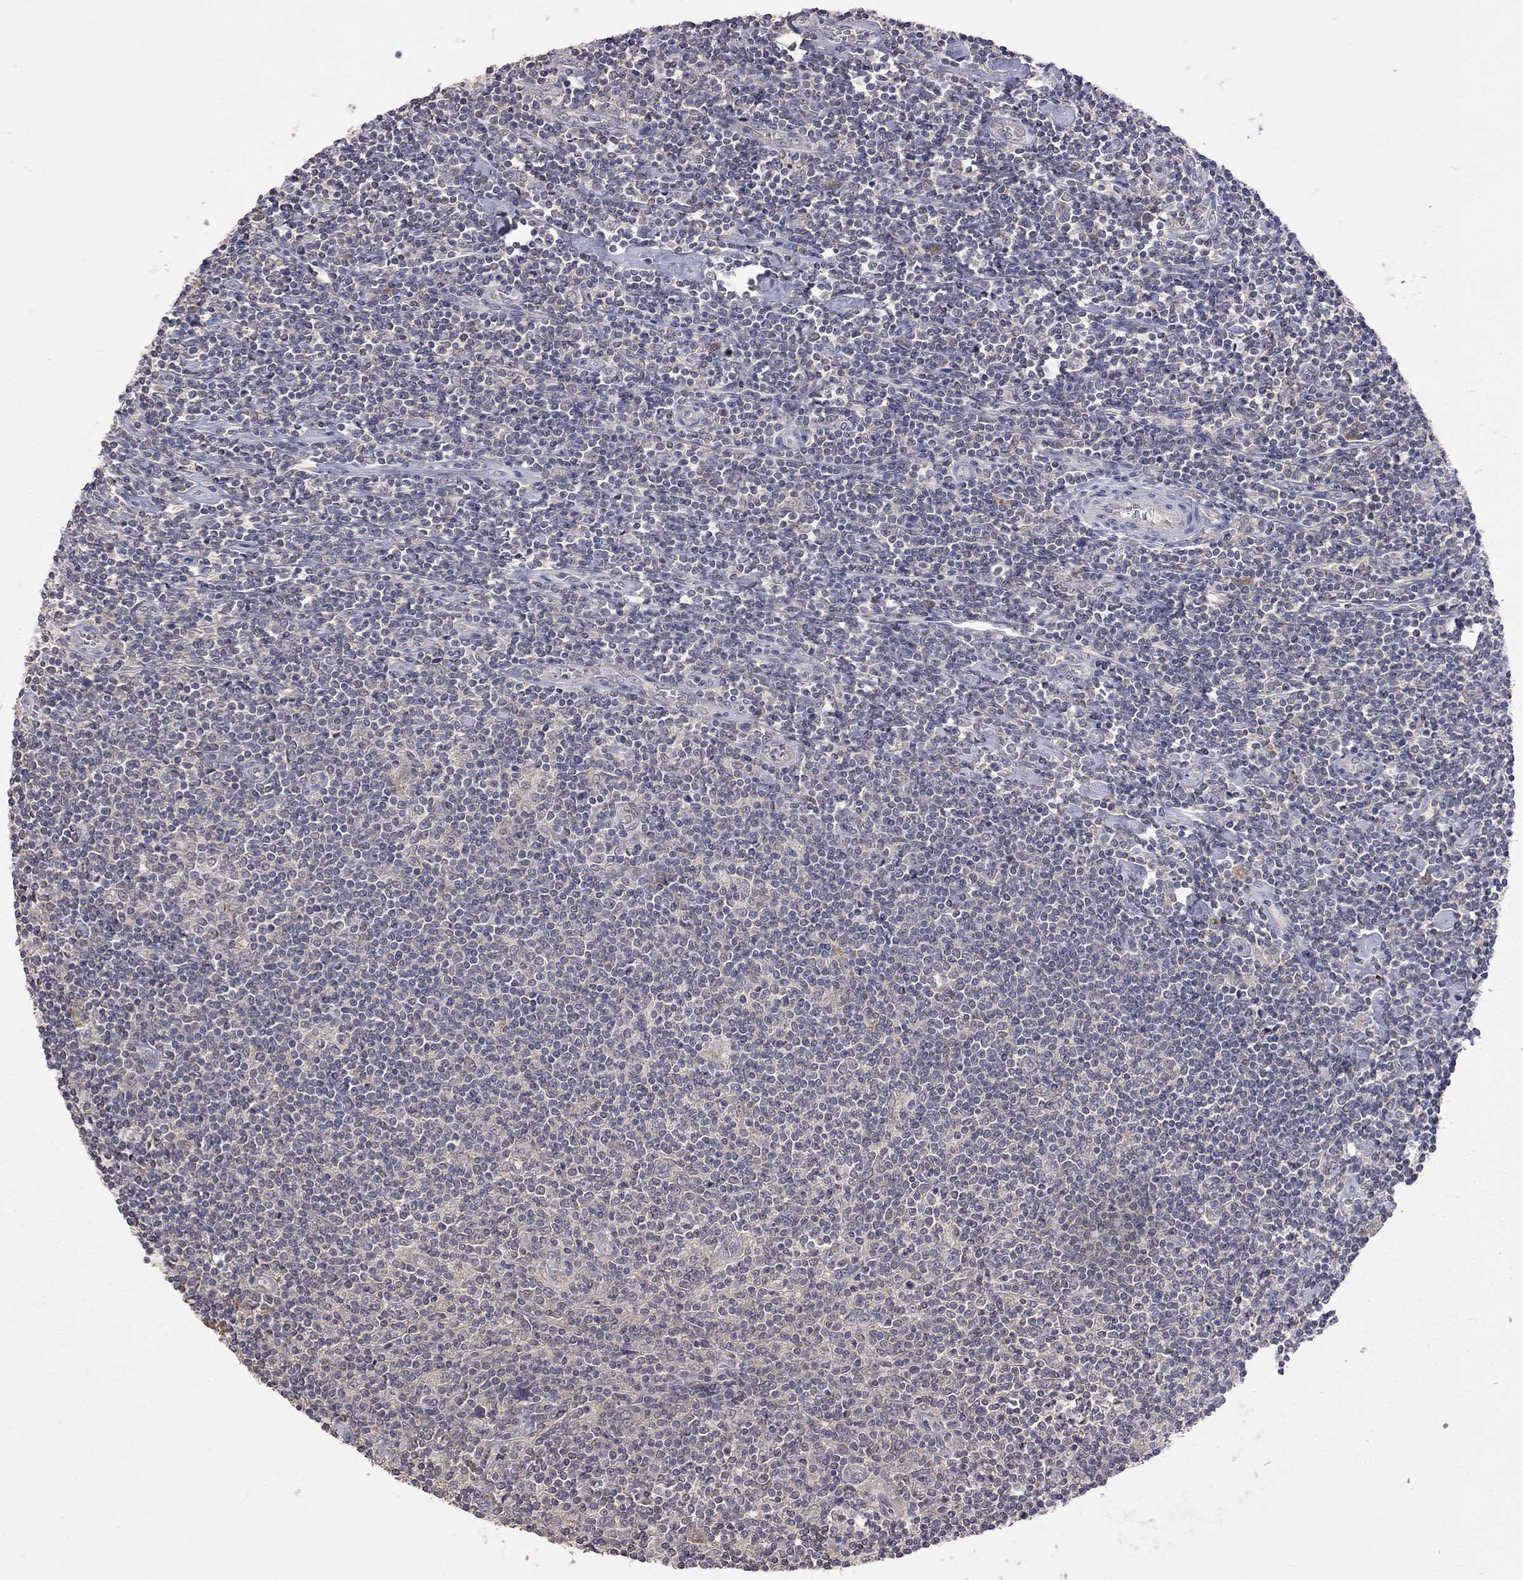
{"staining": {"intensity": "negative", "quantity": "none", "location": "none"}, "tissue": "lymphoma", "cell_type": "Tumor cells", "image_type": "cancer", "snomed": [{"axis": "morphology", "description": "Hodgkin's disease, NOS"}, {"axis": "topography", "description": "Lymph node"}], "caption": "High magnification brightfield microscopy of Hodgkin's disease stained with DAB (3,3'-diaminobenzidine) (brown) and counterstained with hematoxylin (blue): tumor cells show no significant positivity.", "gene": "HTR6", "patient": {"sex": "male", "age": 40}}